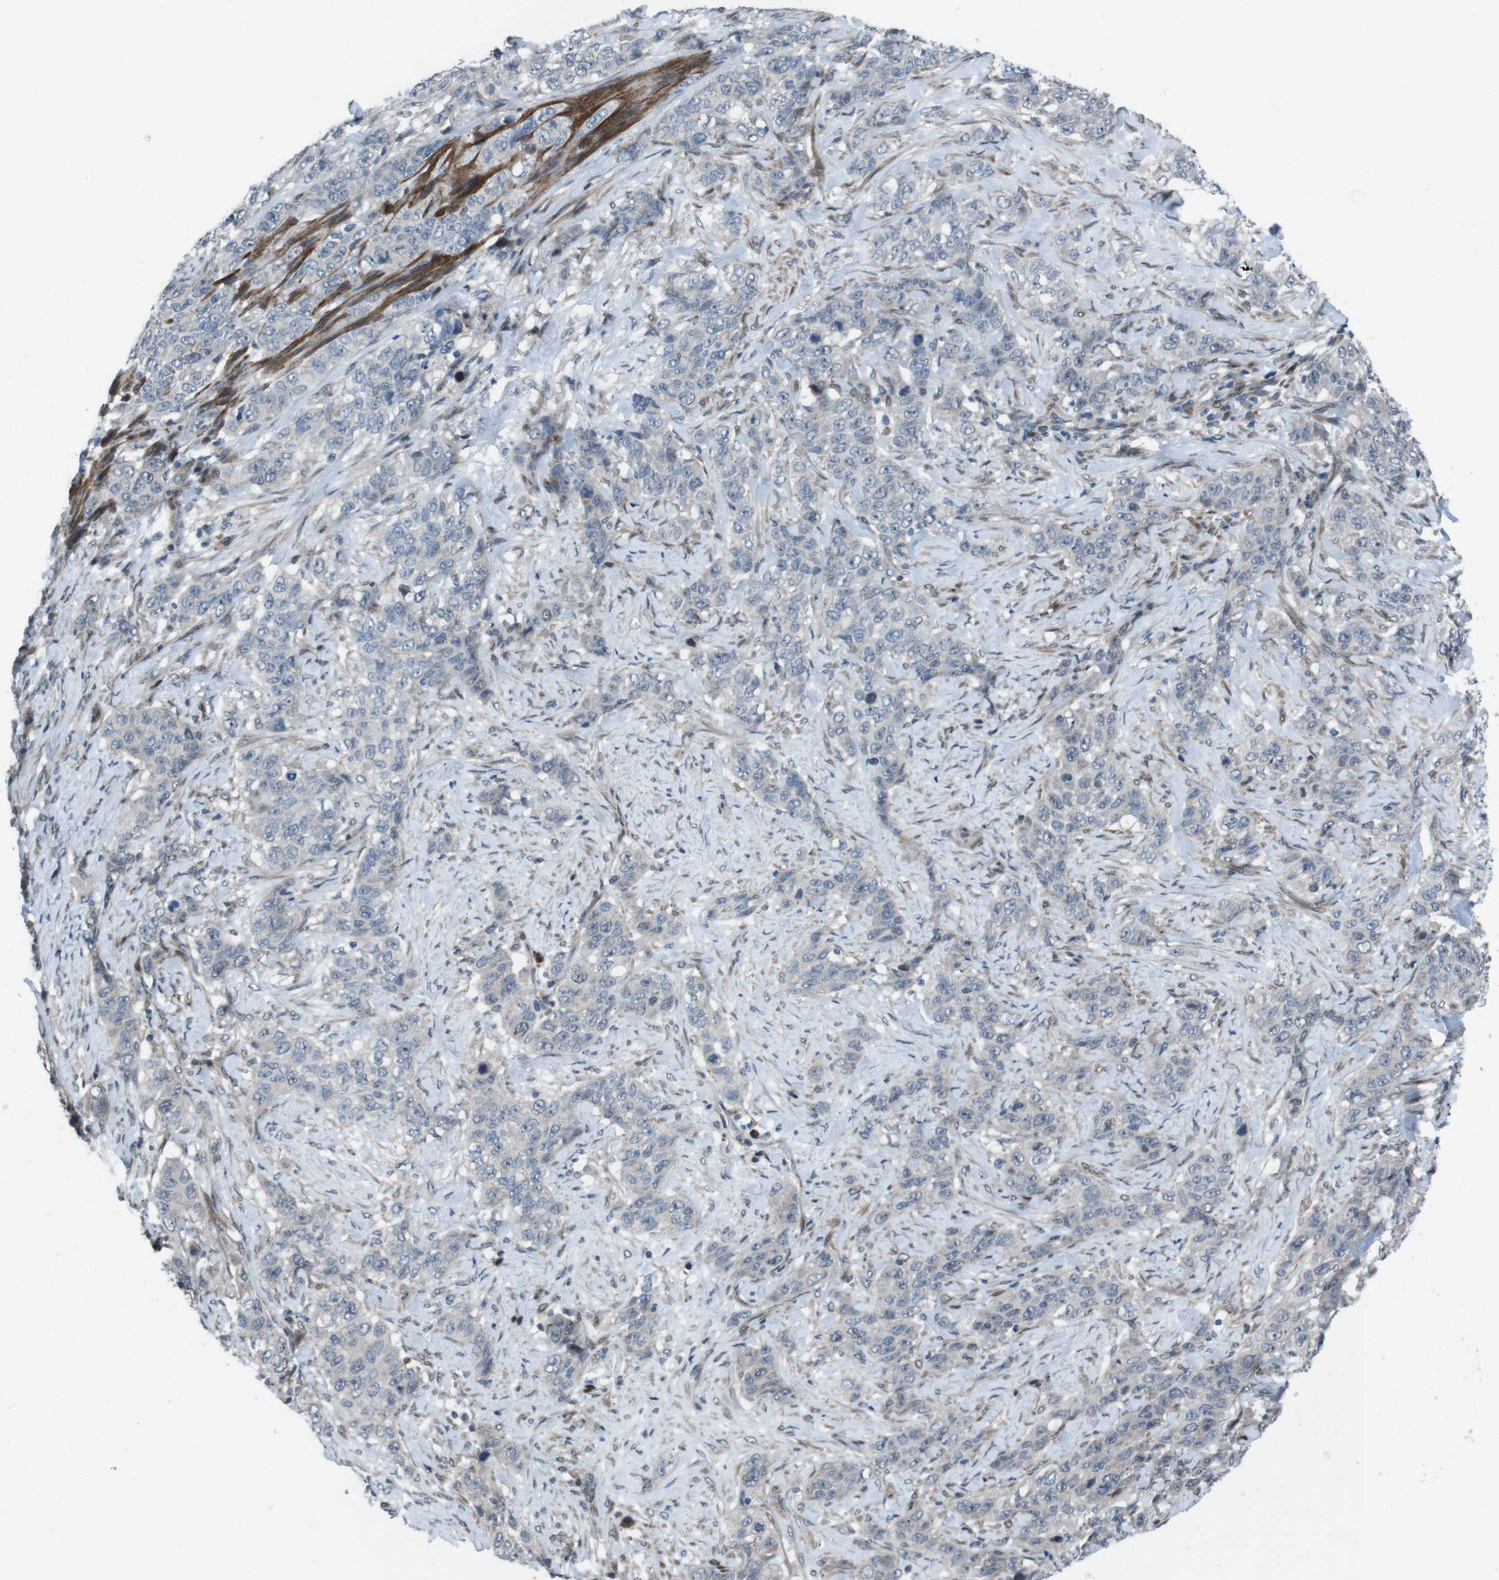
{"staining": {"intensity": "negative", "quantity": "none", "location": "none"}, "tissue": "stomach cancer", "cell_type": "Tumor cells", "image_type": "cancer", "snomed": [{"axis": "morphology", "description": "Adenocarcinoma, NOS"}, {"axis": "topography", "description": "Stomach"}], "caption": "IHC micrograph of human stomach cancer (adenocarcinoma) stained for a protein (brown), which exhibits no positivity in tumor cells.", "gene": "PBRM1", "patient": {"sex": "male", "age": 48}}